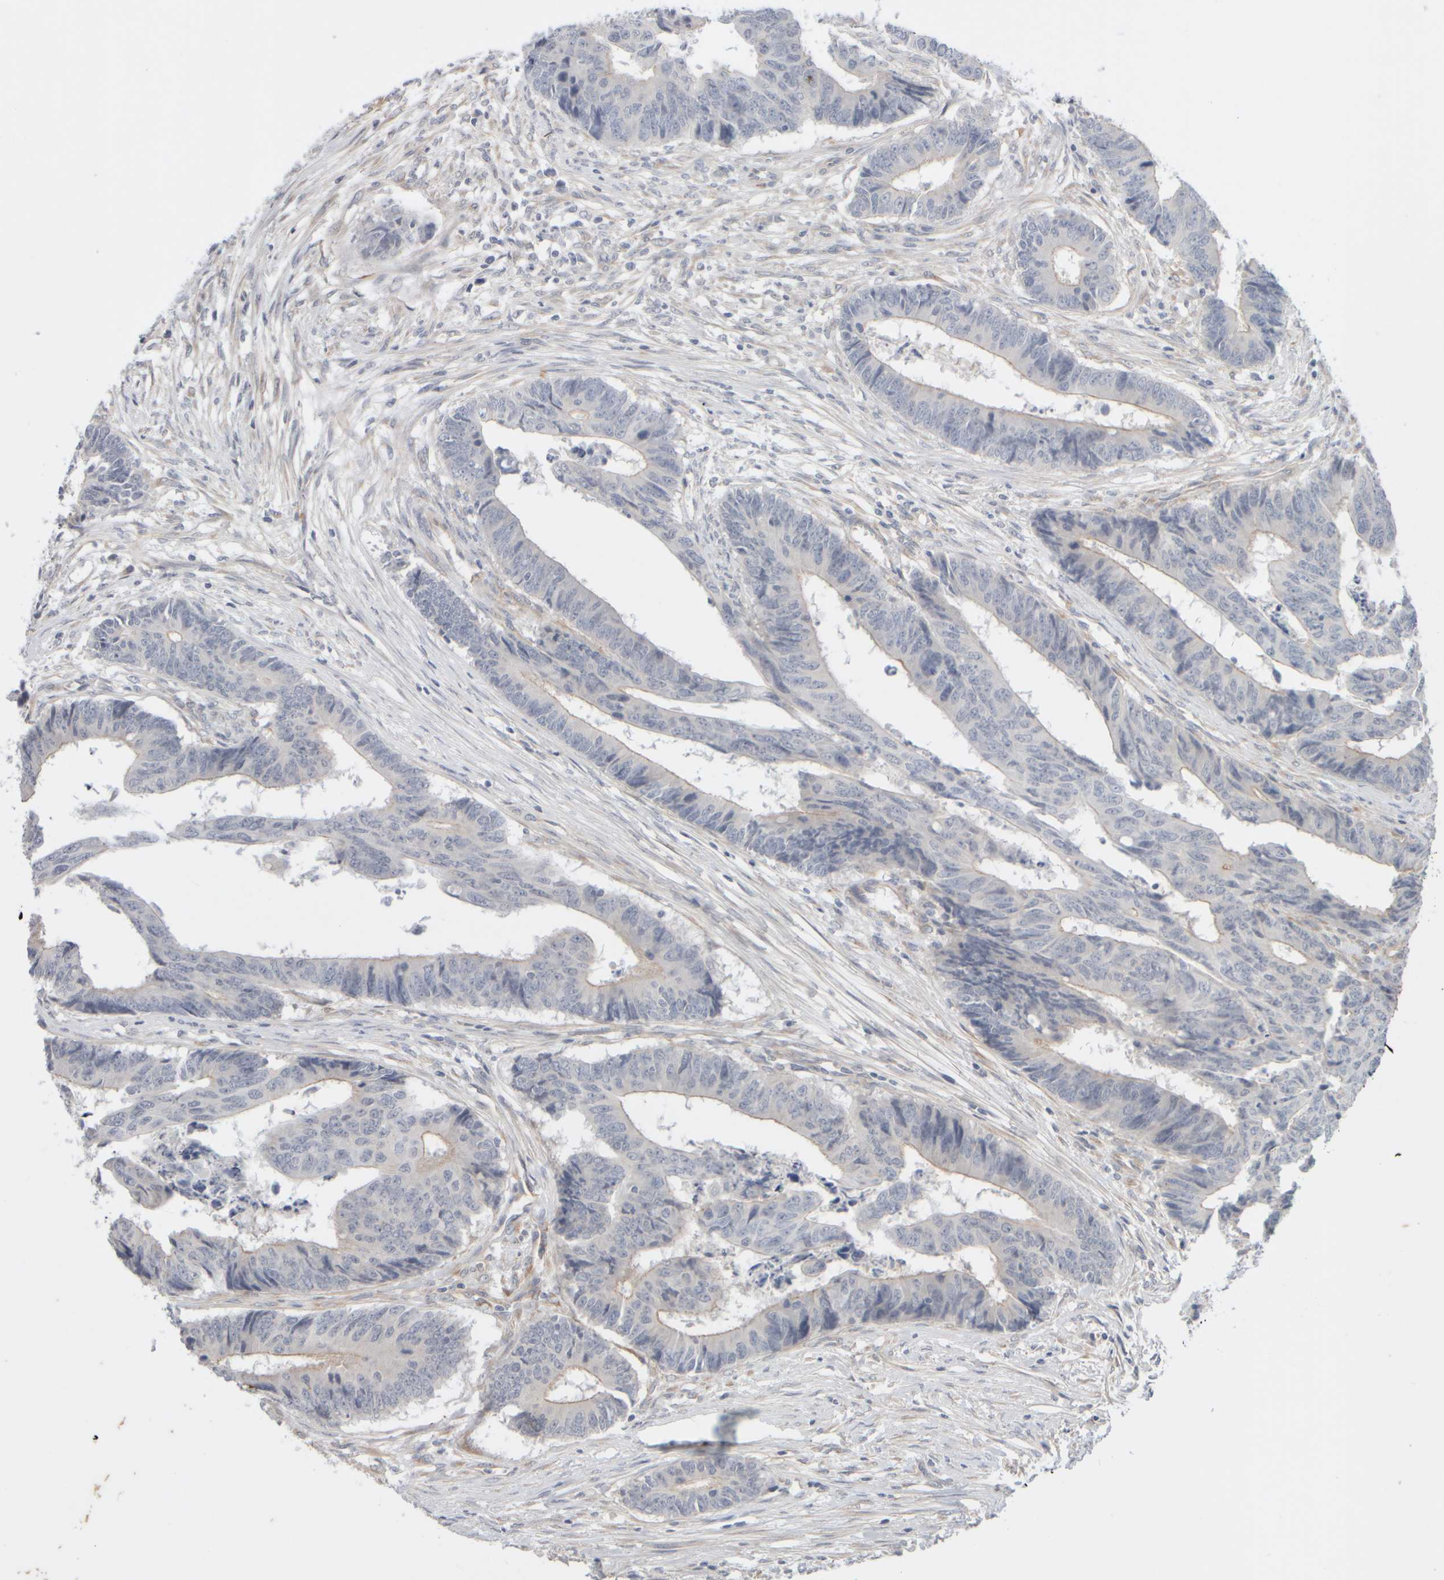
{"staining": {"intensity": "negative", "quantity": "none", "location": "none"}, "tissue": "colorectal cancer", "cell_type": "Tumor cells", "image_type": "cancer", "snomed": [{"axis": "morphology", "description": "Adenocarcinoma, NOS"}, {"axis": "topography", "description": "Rectum"}], "caption": "IHC of adenocarcinoma (colorectal) exhibits no staining in tumor cells.", "gene": "GOPC", "patient": {"sex": "male", "age": 84}}